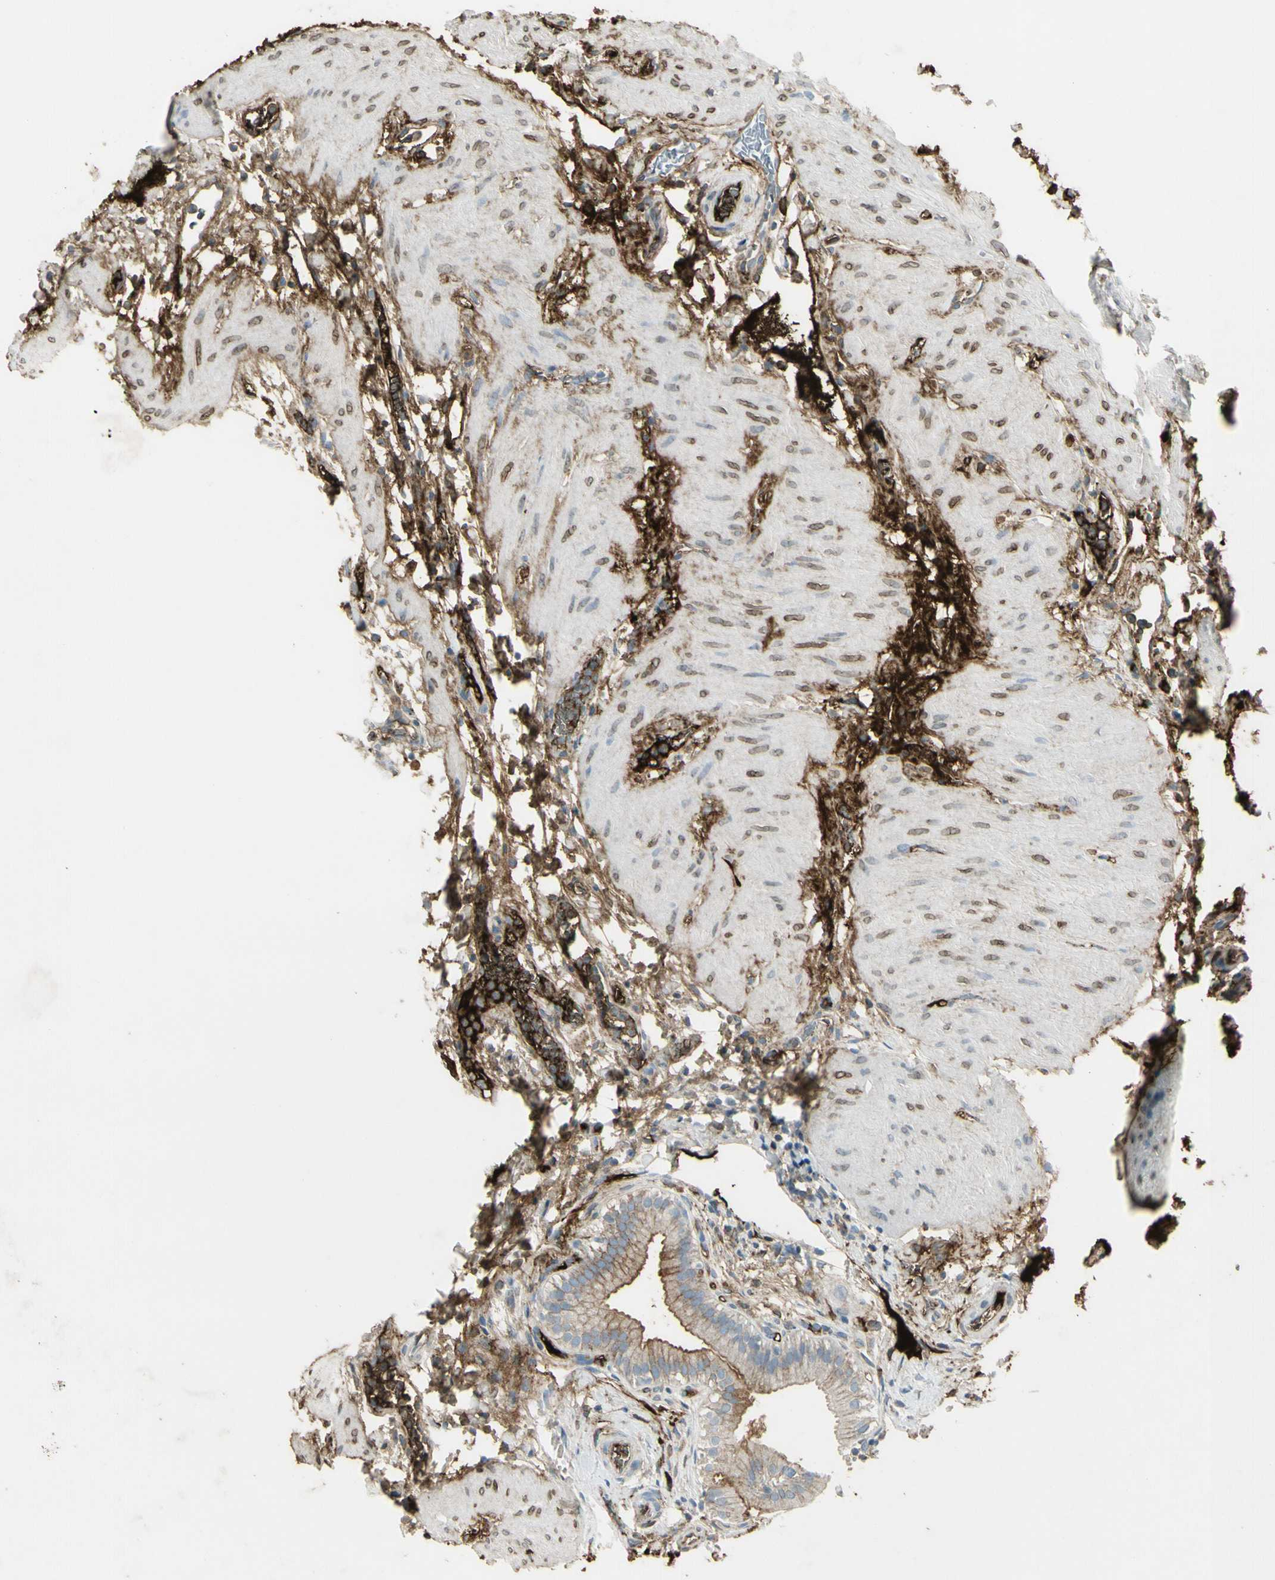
{"staining": {"intensity": "moderate", "quantity": "<25%", "location": "cytoplasmic/membranous"}, "tissue": "gallbladder", "cell_type": "Glandular cells", "image_type": "normal", "snomed": [{"axis": "morphology", "description": "Normal tissue, NOS"}, {"axis": "topography", "description": "Gallbladder"}], "caption": "Human gallbladder stained with a brown dye demonstrates moderate cytoplasmic/membranous positive expression in approximately <25% of glandular cells.", "gene": "IGHM", "patient": {"sex": "female", "age": 26}}